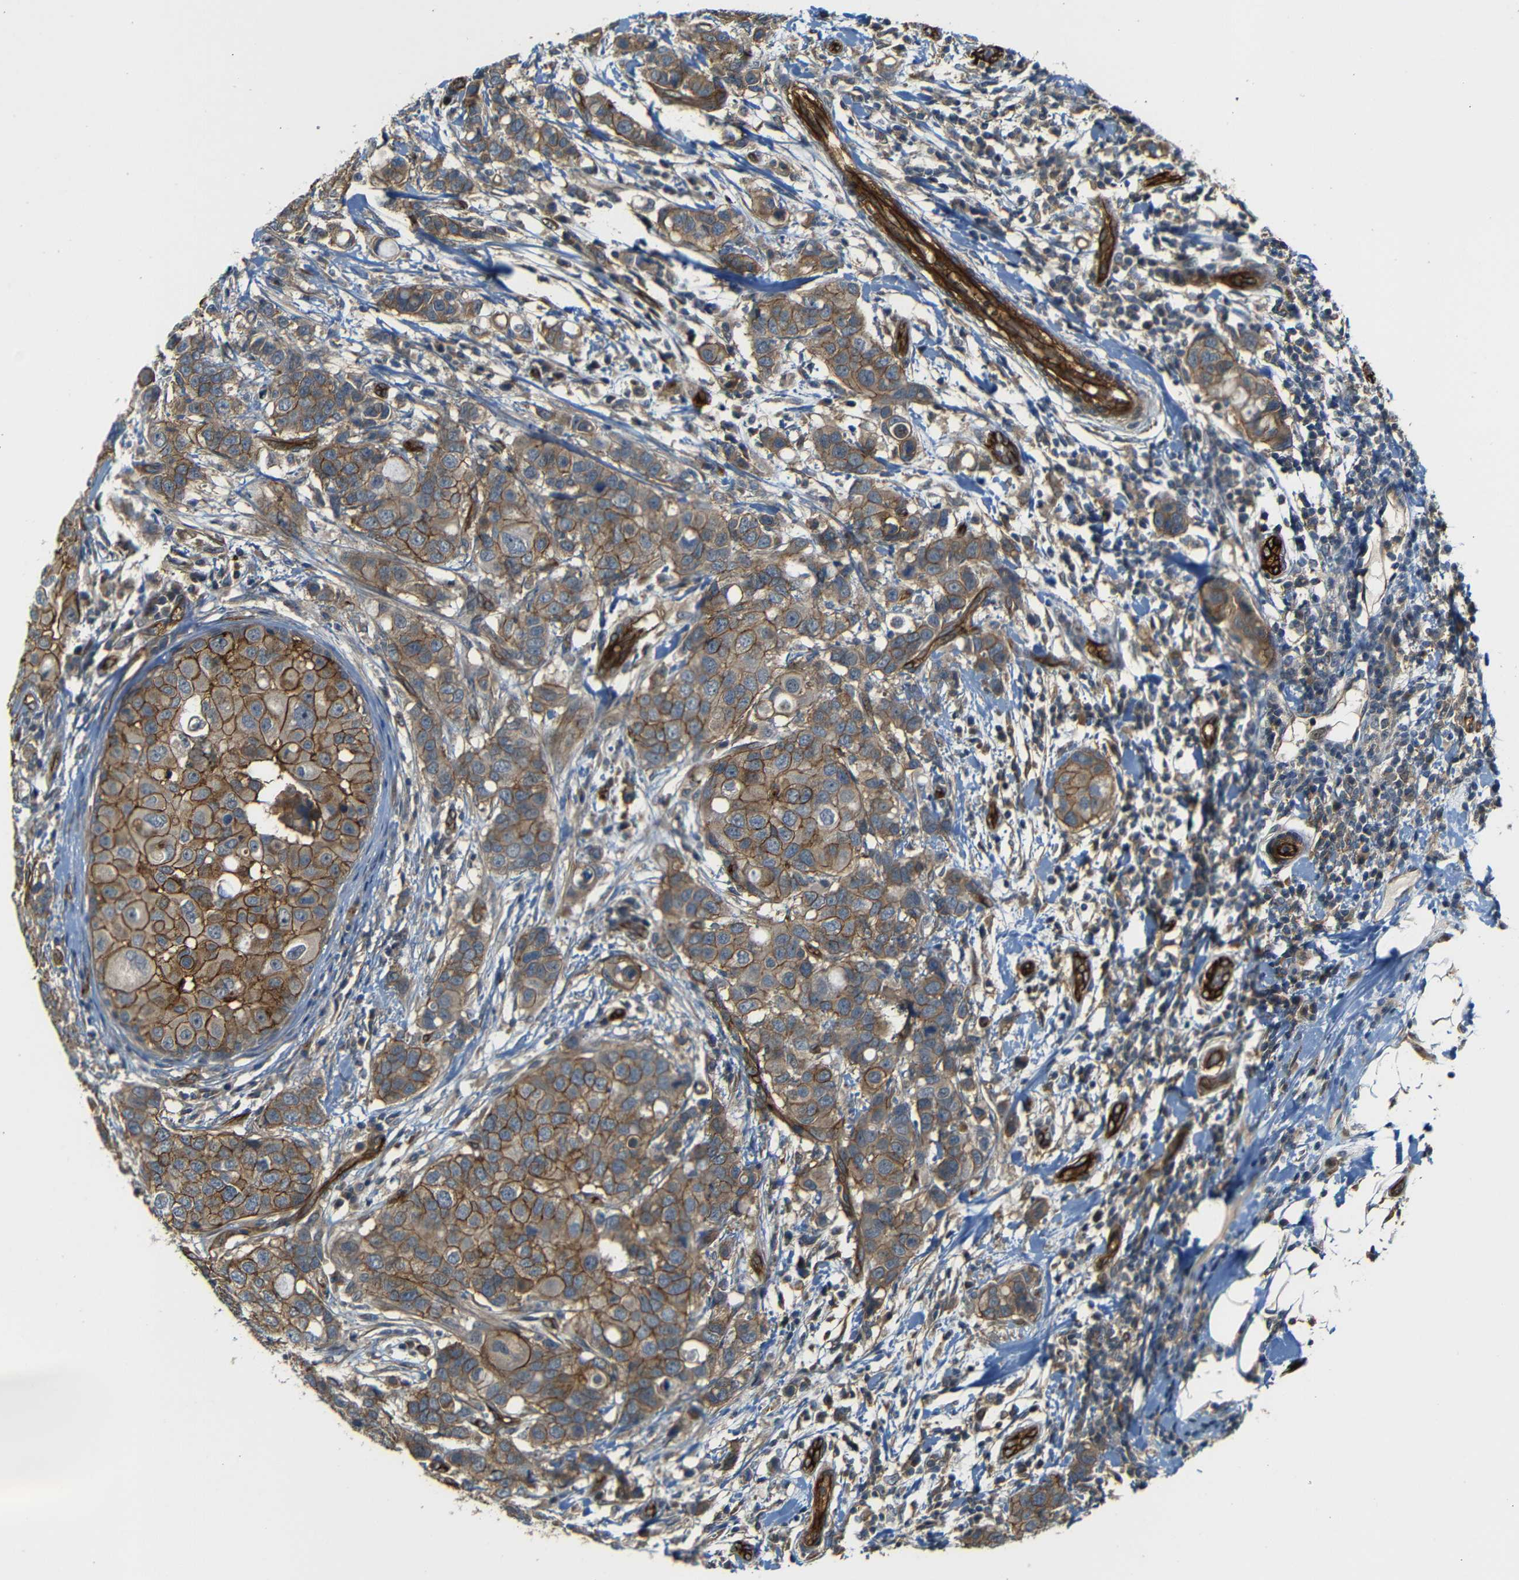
{"staining": {"intensity": "moderate", "quantity": ">75%", "location": "cytoplasmic/membranous"}, "tissue": "breast cancer", "cell_type": "Tumor cells", "image_type": "cancer", "snomed": [{"axis": "morphology", "description": "Duct carcinoma"}, {"axis": "topography", "description": "Breast"}], "caption": "Approximately >75% of tumor cells in breast cancer exhibit moderate cytoplasmic/membranous protein staining as visualized by brown immunohistochemical staining.", "gene": "RELL1", "patient": {"sex": "female", "age": 27}}